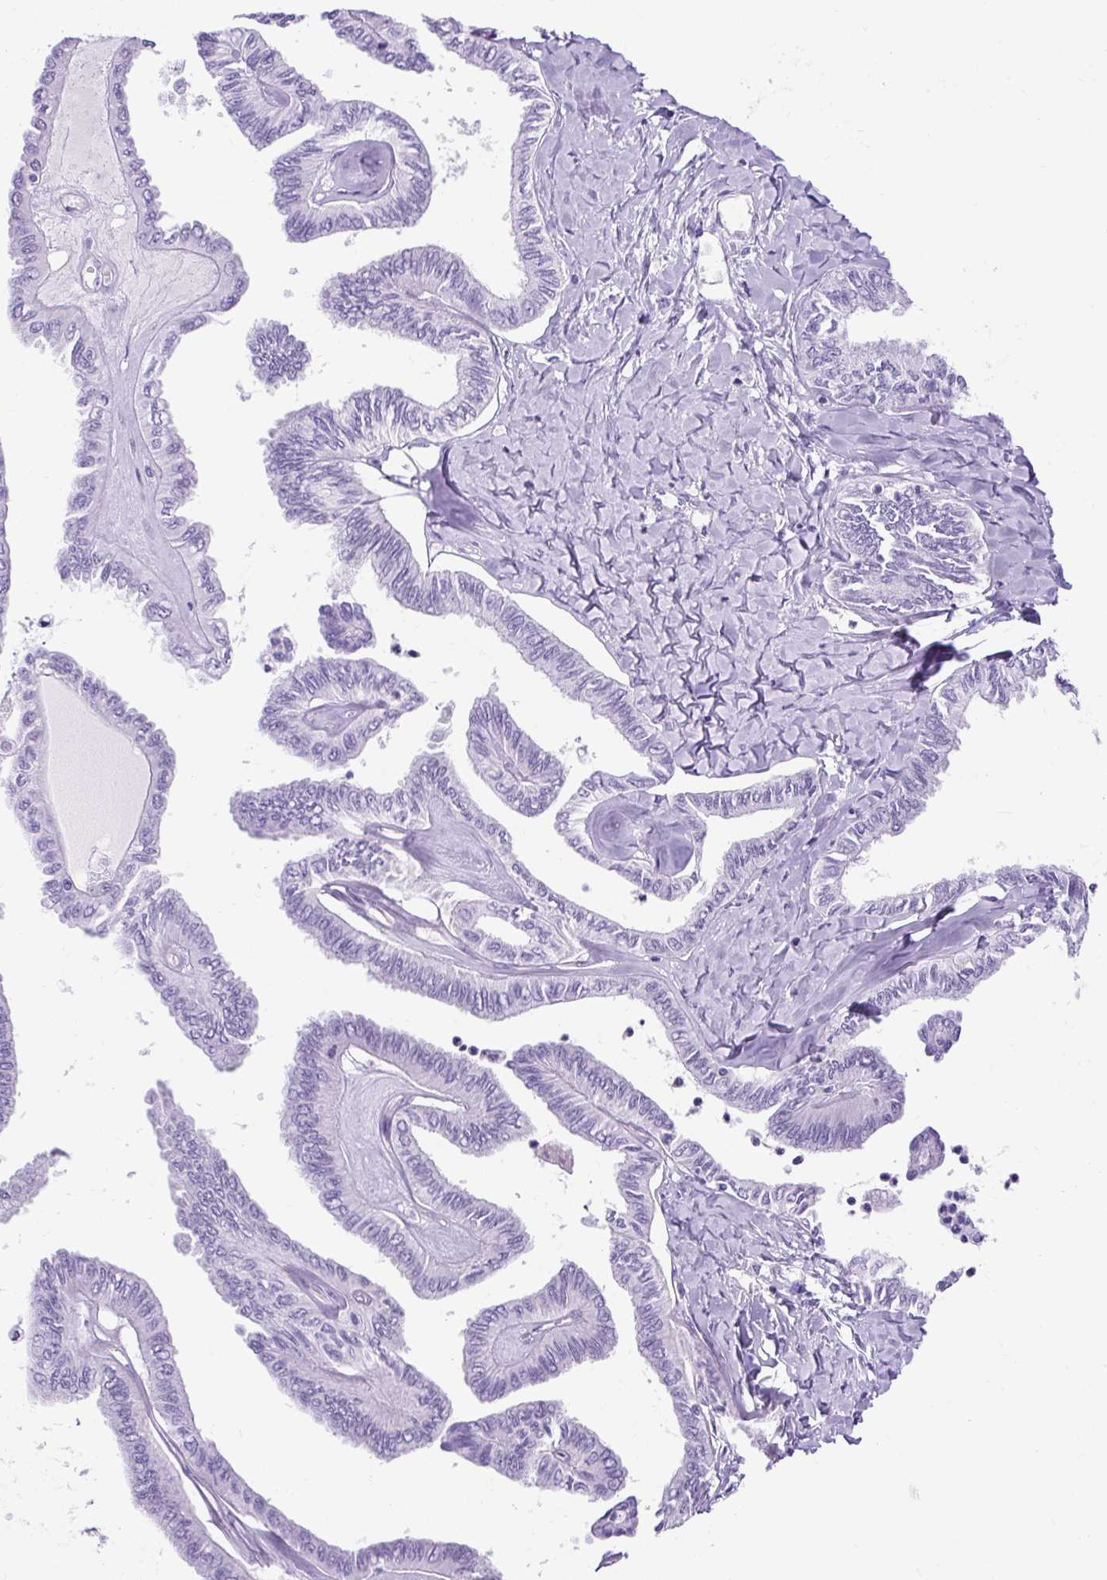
{"staining": {"intensity": "negative", "quantity": "none", "location": "none"}, "tissue": "ovarian cancer", "cell_type": "Tumor cells", "image_type": "cancer", "snomed": [{"axis": "morphology", "description": "Carcinoma, endometroid"}, {"axis": "topography", "description": "Ovary"}], "caption": "Protein analysis of ovarian endometroid carcinoma demonstrates no significant staining in tumor cells.", "gene": "KRT12", "patient": {"sex": "female", "age": 70}}